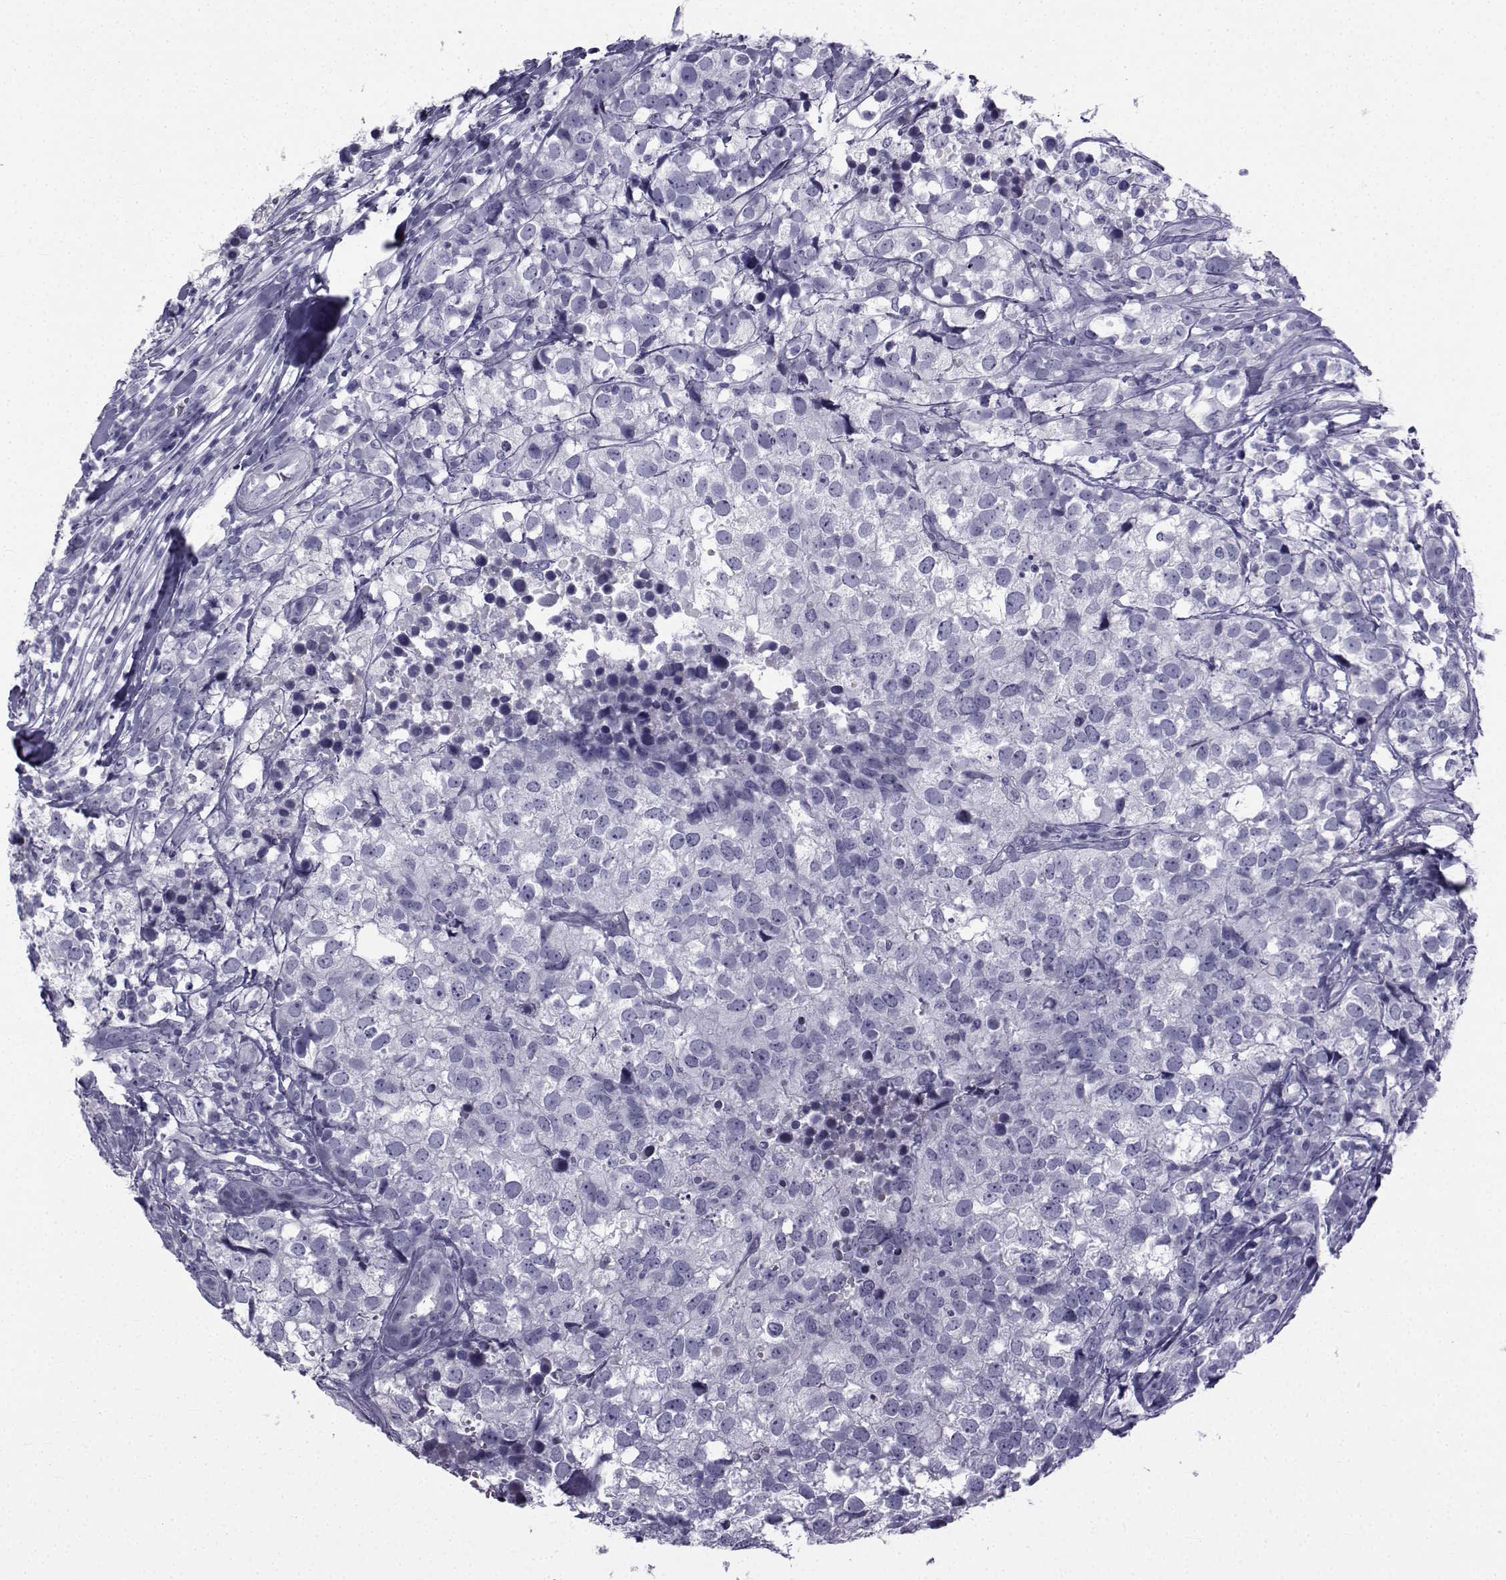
{"staining": {"intensity": "negative", "quantity": "none", "location": "none"}, "tissue": "breast cancer", "cell_type": "Tumor cells", "image_type": "cancer", "snomed": [{"axis": "morphology", "description": "Duct carcinoma"}, {"axis": "topography", "description": "Breast"}], "caption": "Micrograph shows no significant protein expression in tumor cells of breast cancer (intraductal carcinoma).", "gene": "SPANXD", "patient": {"sex": "female", "age": 30}}